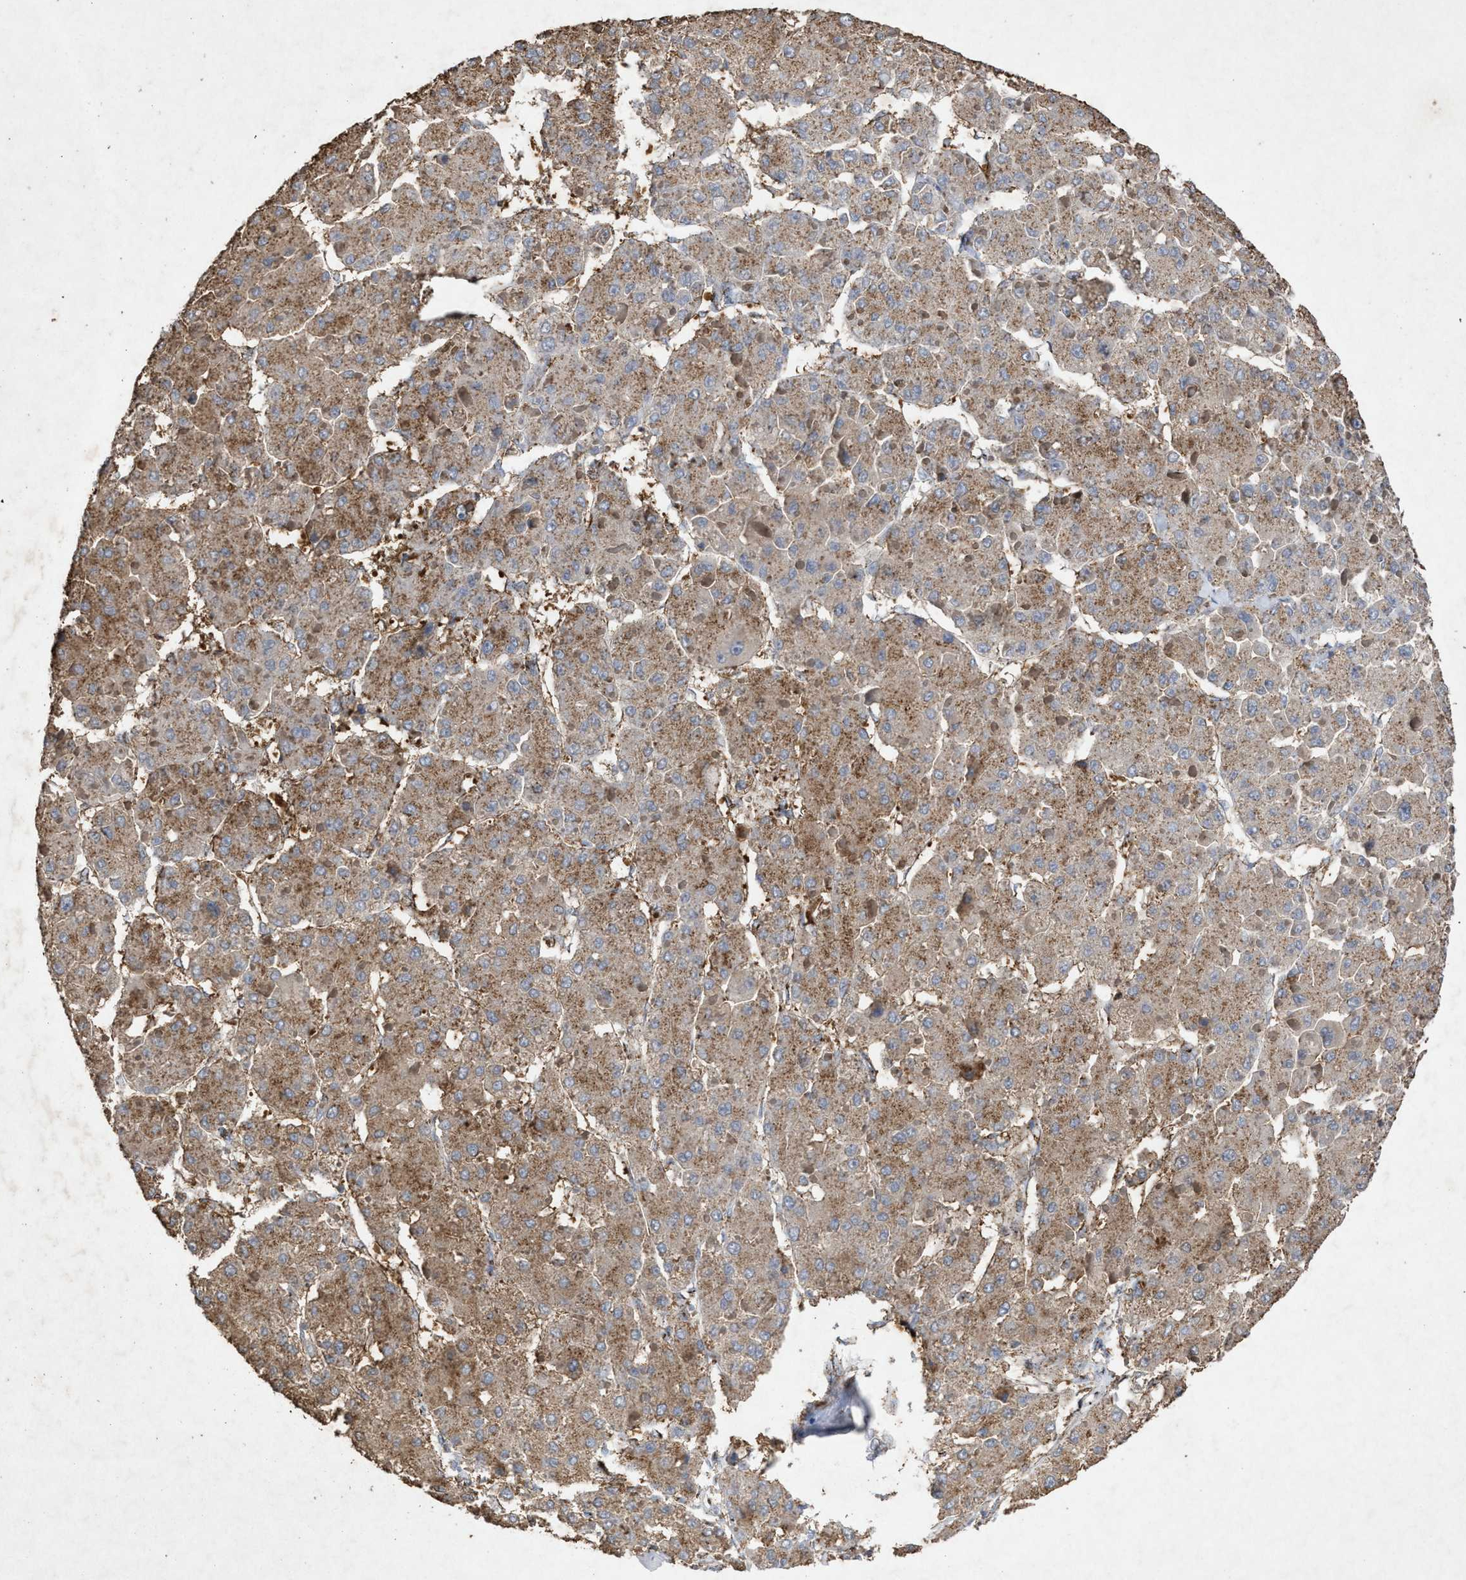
{"staining": {"intensity": "moderate", "quantity": ">75%", "location": "cytoplasmic/membranous"}, "tissue": "liver cancer", "cell_type": "Tumor cells", "image_type": "cancer", "snomed": [{"axis": "morphology", "description": "Carcinoma, Hepatocellular, NOS"}, {"axis": "topography", "description": "Liver"}], "caption": "Brown immunohistochemical staining in liver cancer displays moderate cytoplasmic/membranous positivity in about >75% of tumor cells.", "gene": "MAN2A1", "patient": {"sex": "female", "age": 73}}